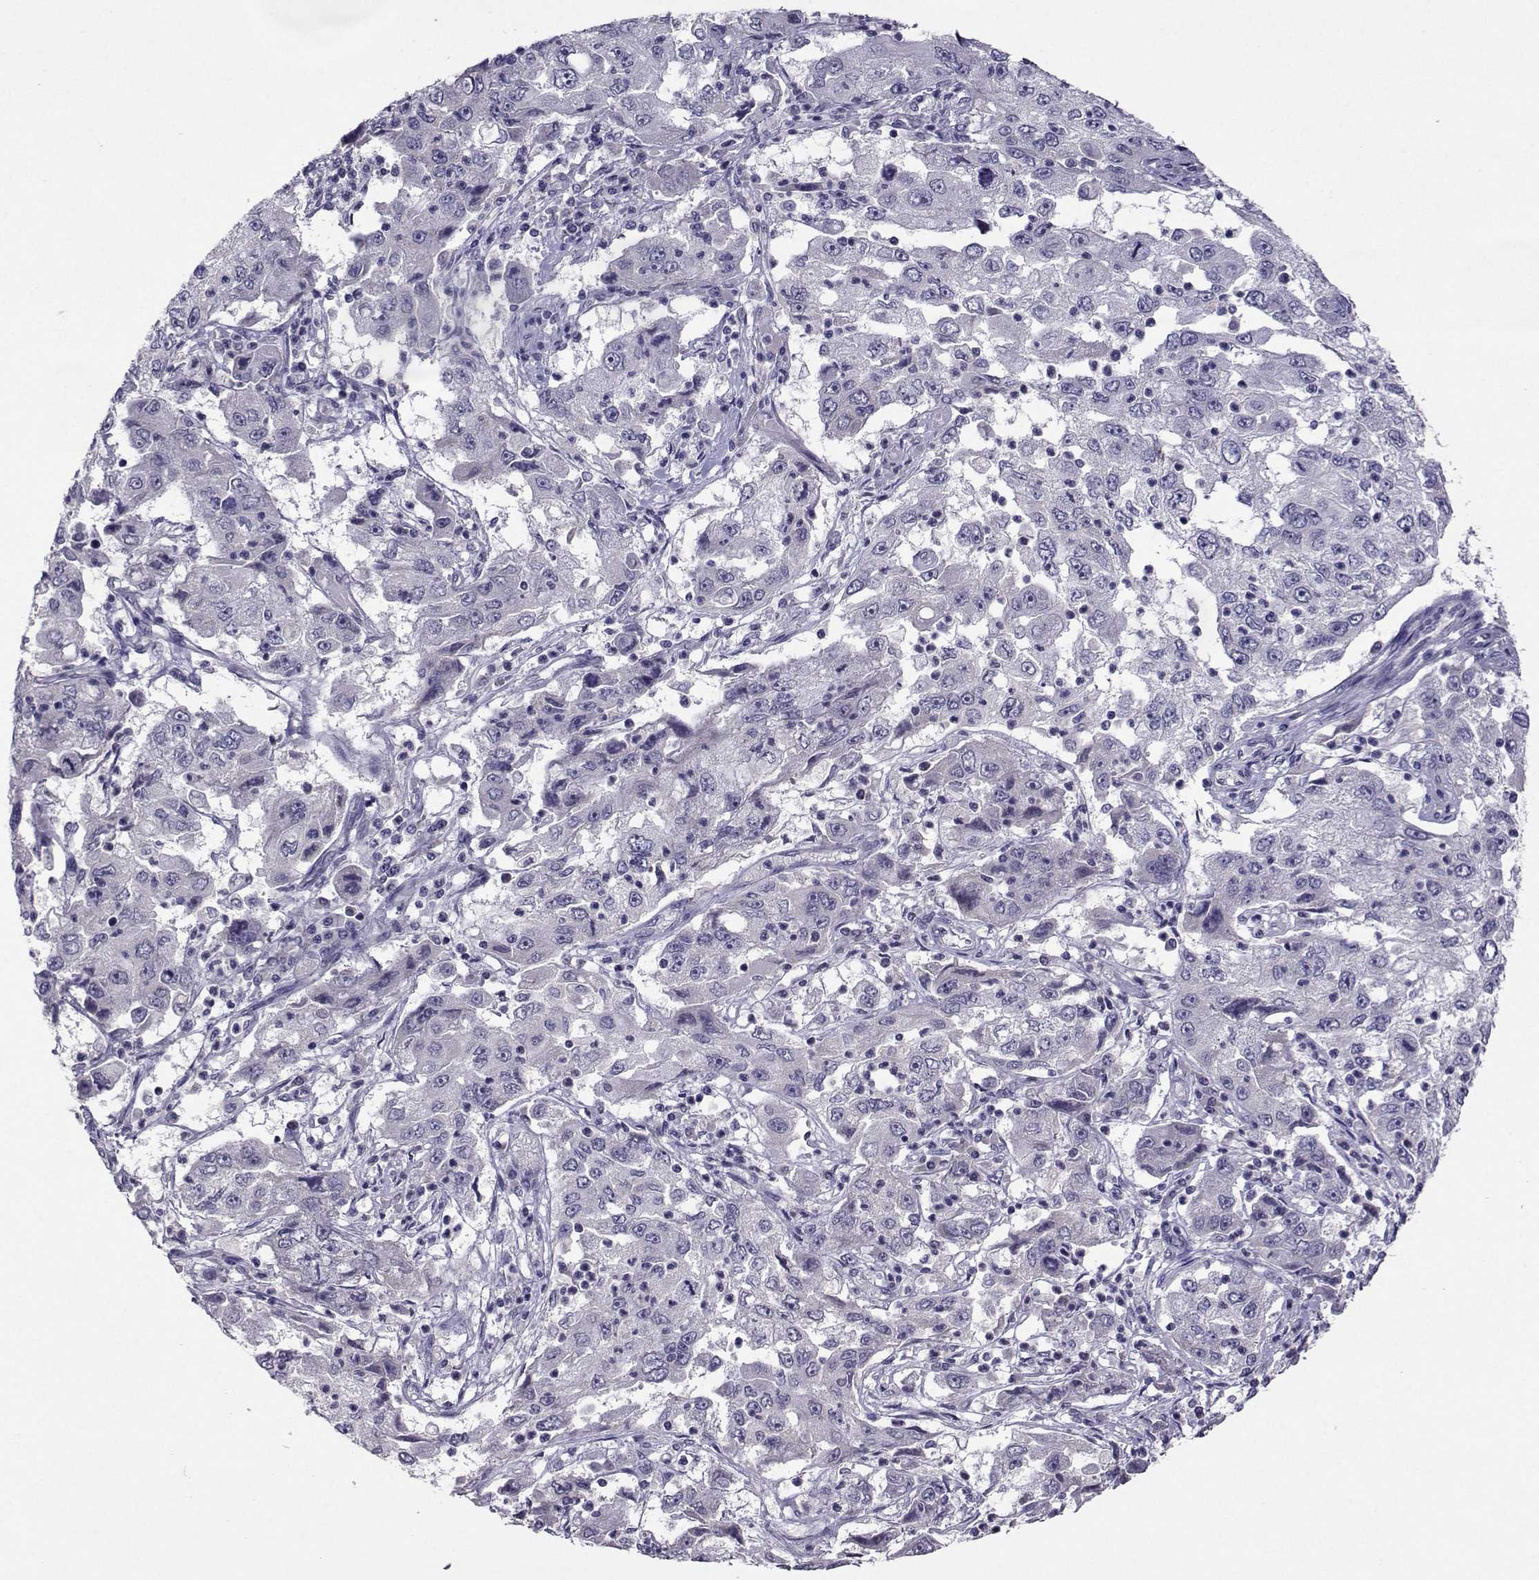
{"staining": {"intensity": "negative", "quantity": "none", "location": "none"}, "tissue": "cervical cancer", "cell_type": "Tumor cells", "image_type": "cancer", "snomed": [{"axis": "morphology", "description": "Squamous cell carcinoma, NOS"}, {"axis": "topography", "description": "Cervix"}], "caption": "There is no significant positivity in tumor cells of cervical cancer (squamous cell carcinoma).", "gene": "DDX20", "patient": {"sex": "female", "age": 36}}